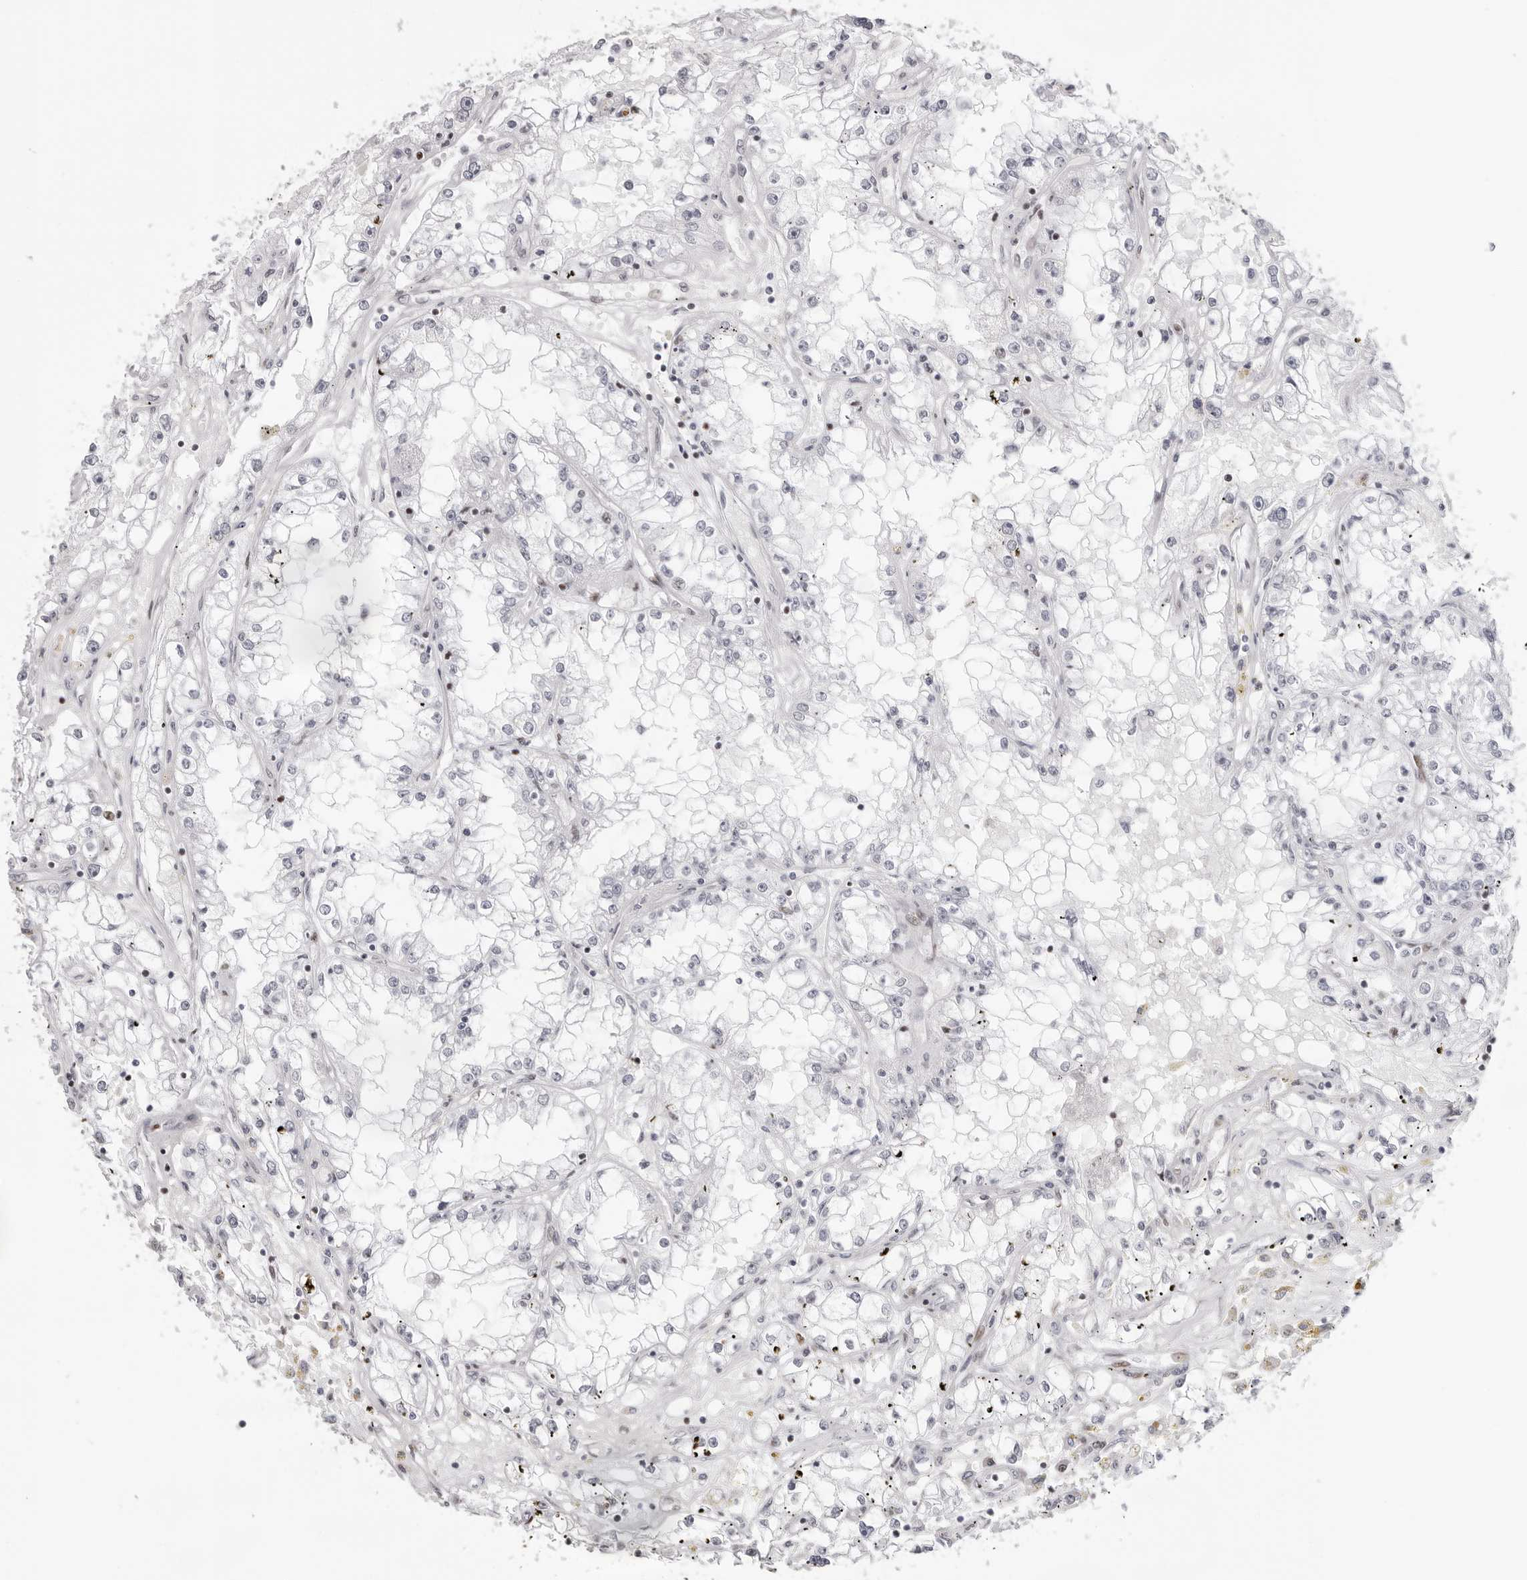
{"staining": {"intensity": "negative", "quantity": "none", "location": "none"}, "tissue": "renal cancer", "cell_type": "Tumor cells", "image_type": "cancer", "snomed": [{"axis": "morphology", "description": "Adenocarcinoma, NOS"}, {"axis": "topography", "description": "Kidney"}], "caption": "Micrograph shows no protein staining in tumor cells of renal adenocarcinoma tissue.", "gene": "NTPCR", "patient": {"sex": "male", "age": 56}}